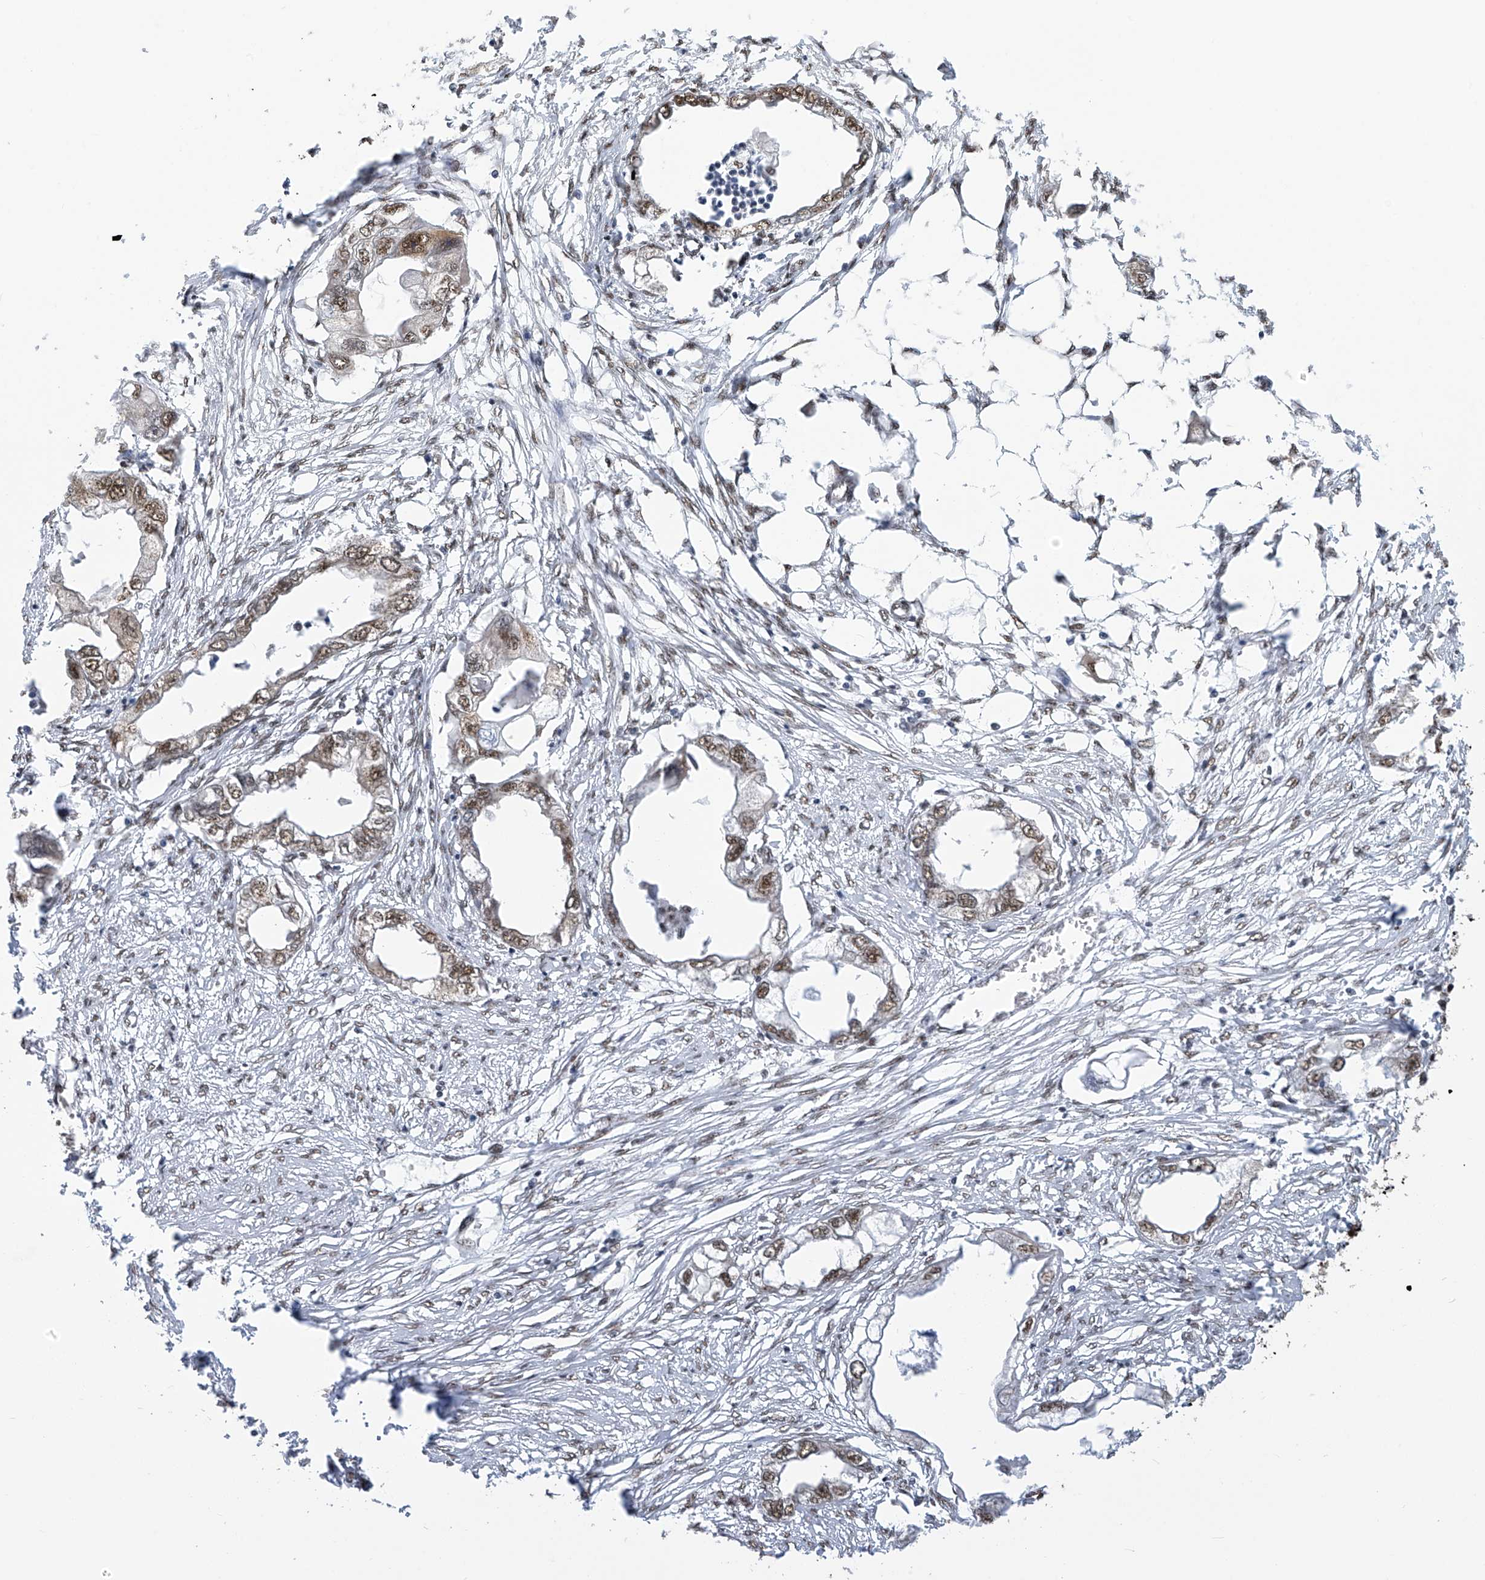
{"staining": {"intensity": "moderate", "quantity": ">75%", "location": "nuclear"}, "tissue": "endometrial cancer", "cell_type": "Tumor cells", "image_type": "cancer", "snomed": [{"axis": "morphology", "description": "Adenocarcinoma, NOS"}, {"axis": "morphology", "description": "Adenocarcinoma, metastatic, NOS"}, {"axis": "topography", "description": "Adipose tissue"}, {"axis": "topography", "description": "Endometrium"}], "caption": "Immunohistochemical staining of endometrial cancer exhibits medium levels of moderate nuclear protein positivity in approximately >75% of tumor cells.", "gene": "APLF", "patient": {"sex": "female", "age": 67}}